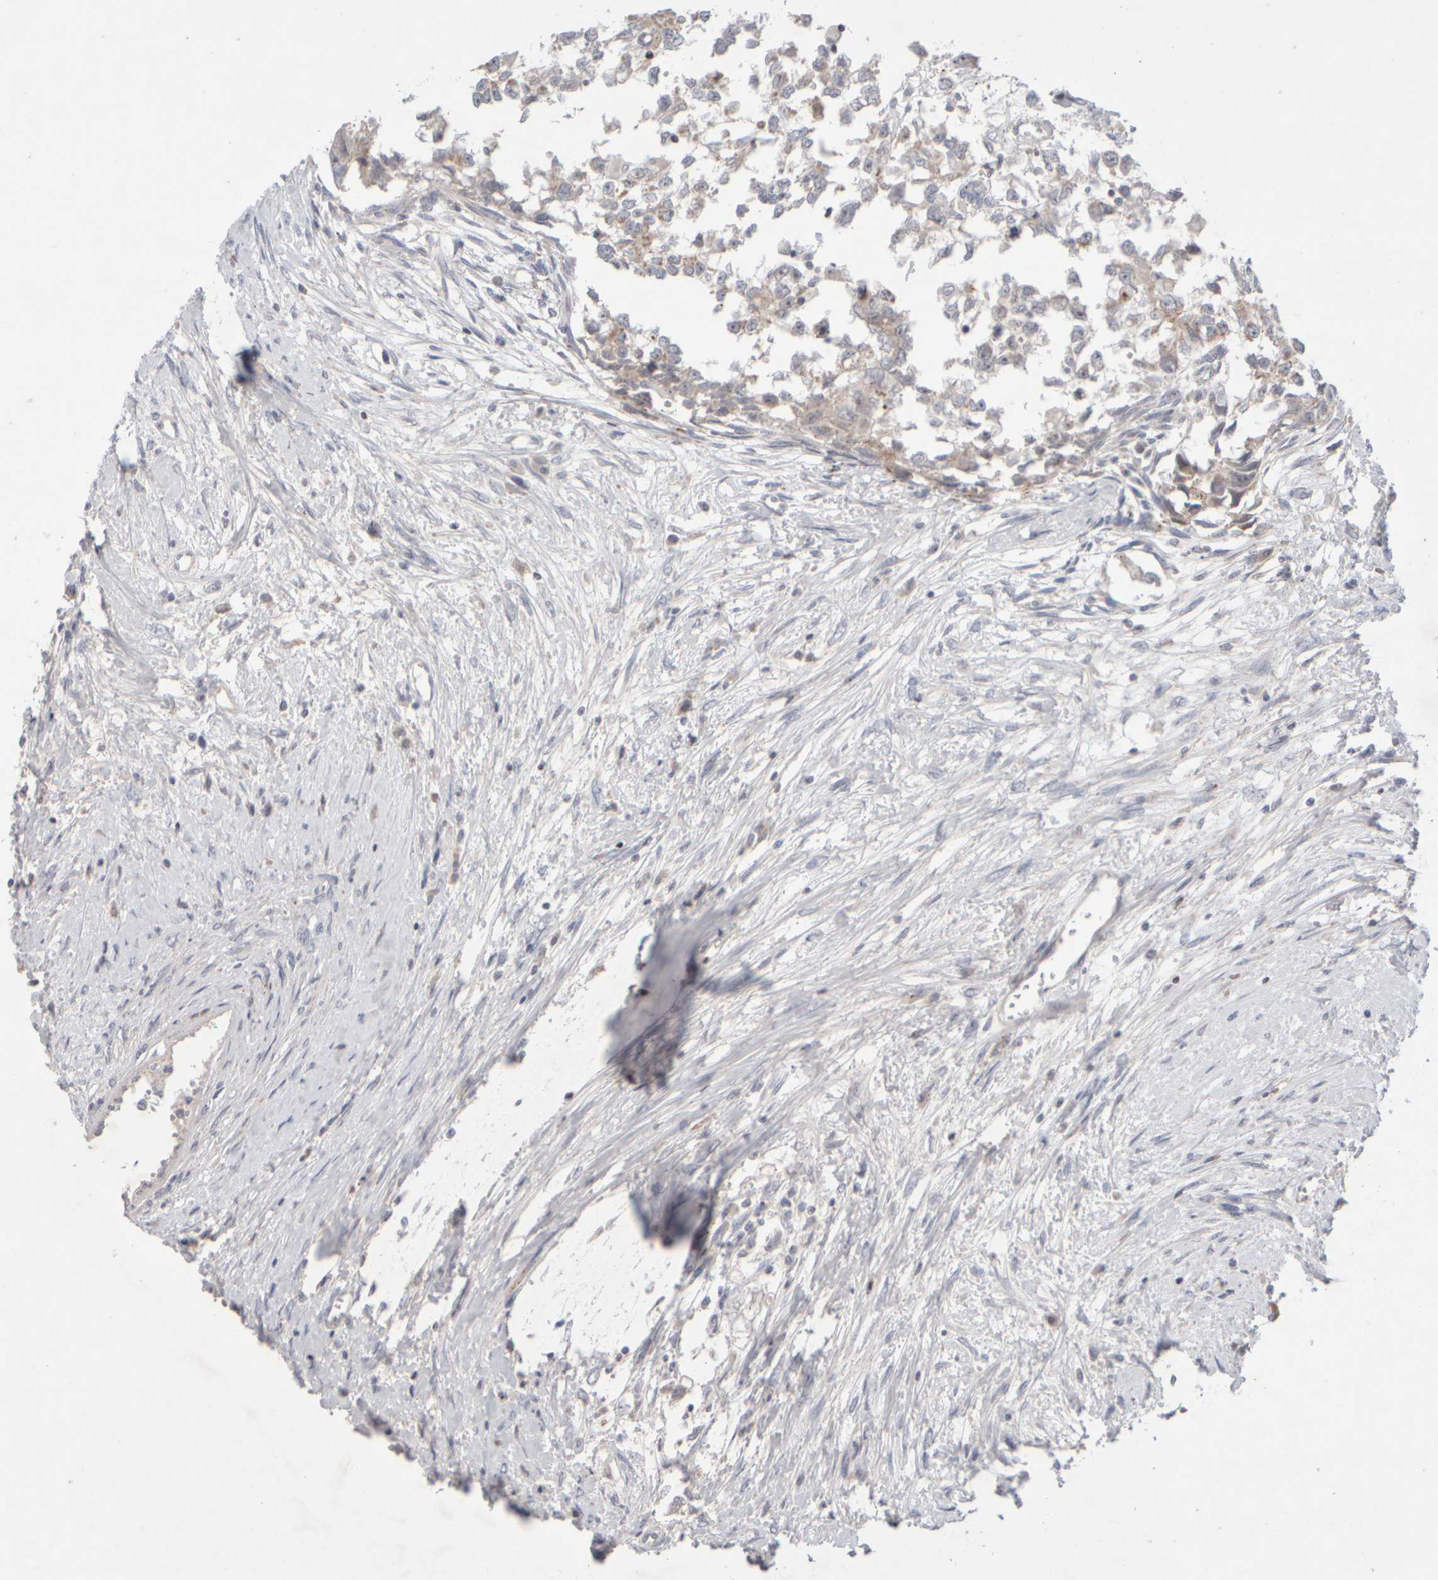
{"staining": {"intensity": "negative", "quantity": "none", "location": "none"}, "tissue": "testis cancer", "cell_type": "Tumor cells", "image_type": "cancer", "snomed": [{"axis": "morphology", "description": "Seminoma, NOS"}, {"axis": "morphology", "description": "Carcinoma, Embryonal, NOS"}, {"axis": "topography", "description": "Testis"}], "caption": "This is an IHC micrograph of embryonal carcinoma (testis). There is no staining in tumor cells.", "gene": "CHADL", "patient": {"sex": "male", "age": 51}}